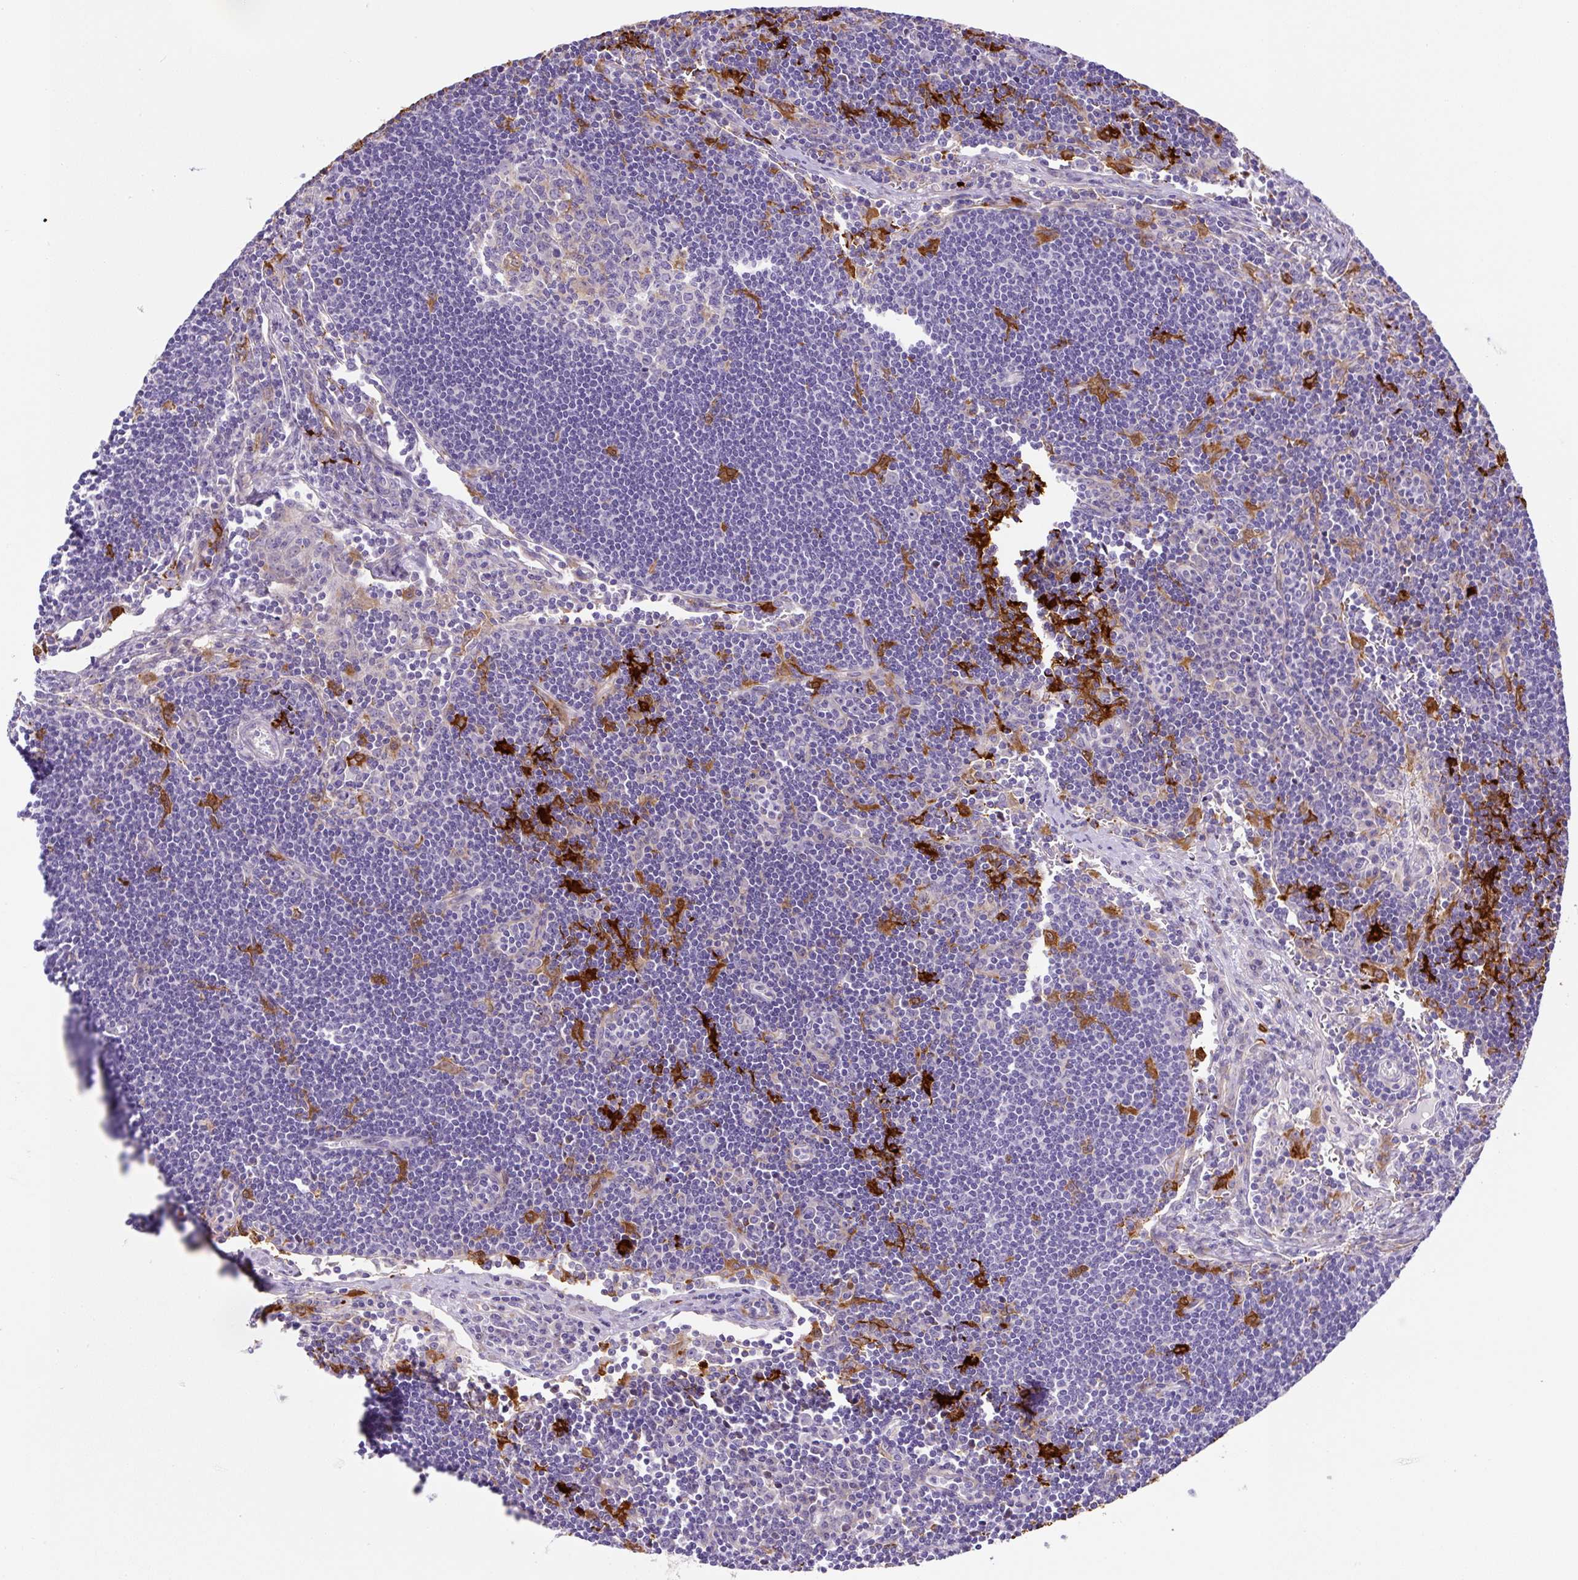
{"staining": {"intensity": "negative", "quantity": "none", "location": "none"}, "tissue": "lymph node", "cell_type": "Germinal center cells", "image_type": "normal", "snomed": [{"axis": "morphology", "description": "Normal tissue, NOS"}, {"axis": "topography", "description": "Lymph node"}], "caption": "Germinal center cells are negative for protein expression in normal human lymph node.", "gene": "ASB4", "patient": {"sex": "female", "age": 29}}